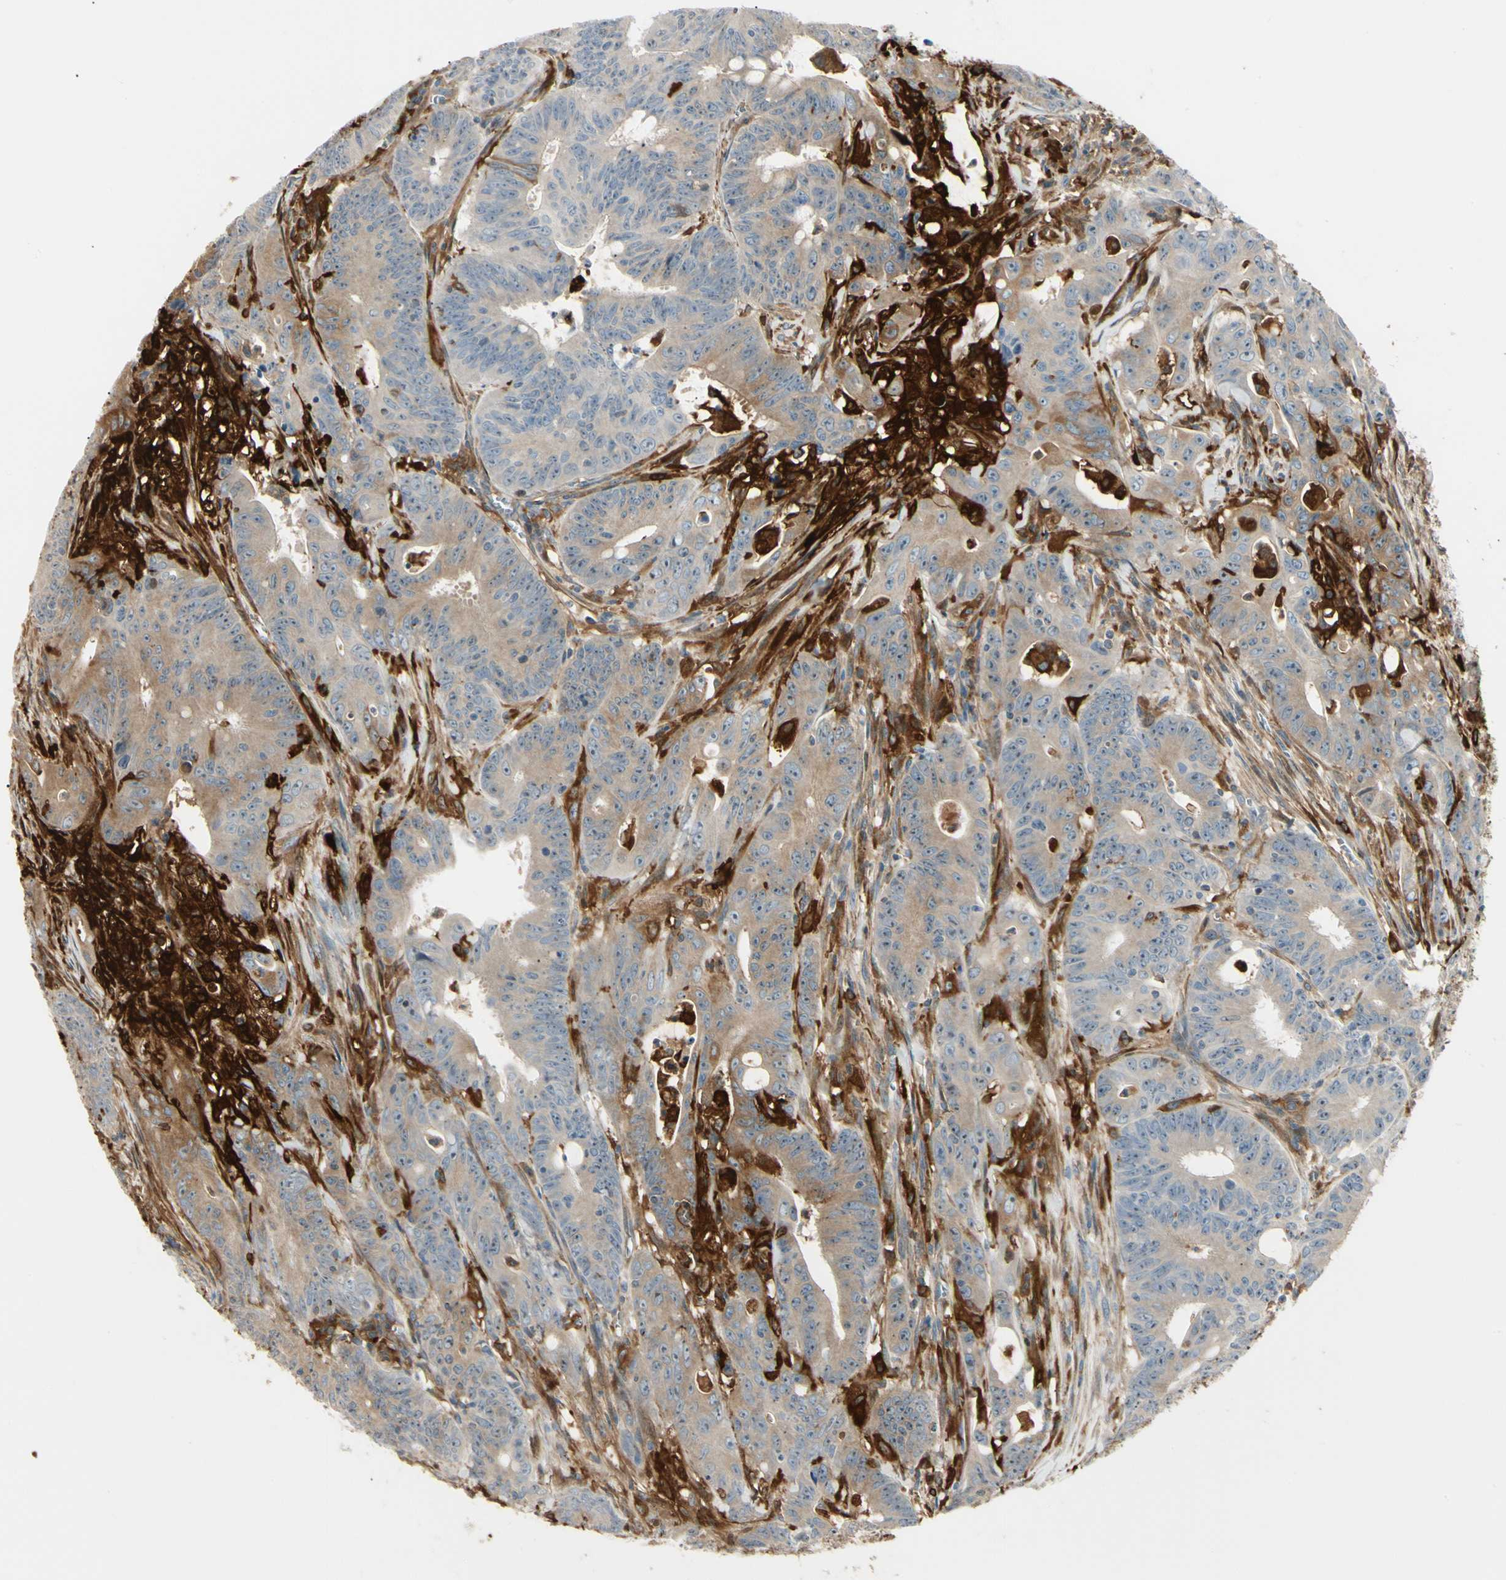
{"staining": {"intensity": "weak", "quantity": "25%-75%", "location": "cytoplasmic/membranous"}, "tissue": "colorectal cancer", "cell_type": "Tumor cells", "image_type": "cancer", "snomed": [{"axis": "morphology", "description": "Adenocarcinoma, NOS"}, {"axis": "topography", "description": "Colon"}], "caption": "Colorectal adenocarcinoma tissue demonstrates weak cytoplasmic/membranous expression in about 25%-75% of tumor cells", "gene": "FTH1", "patient": {"sex": "male", "age": 45}}